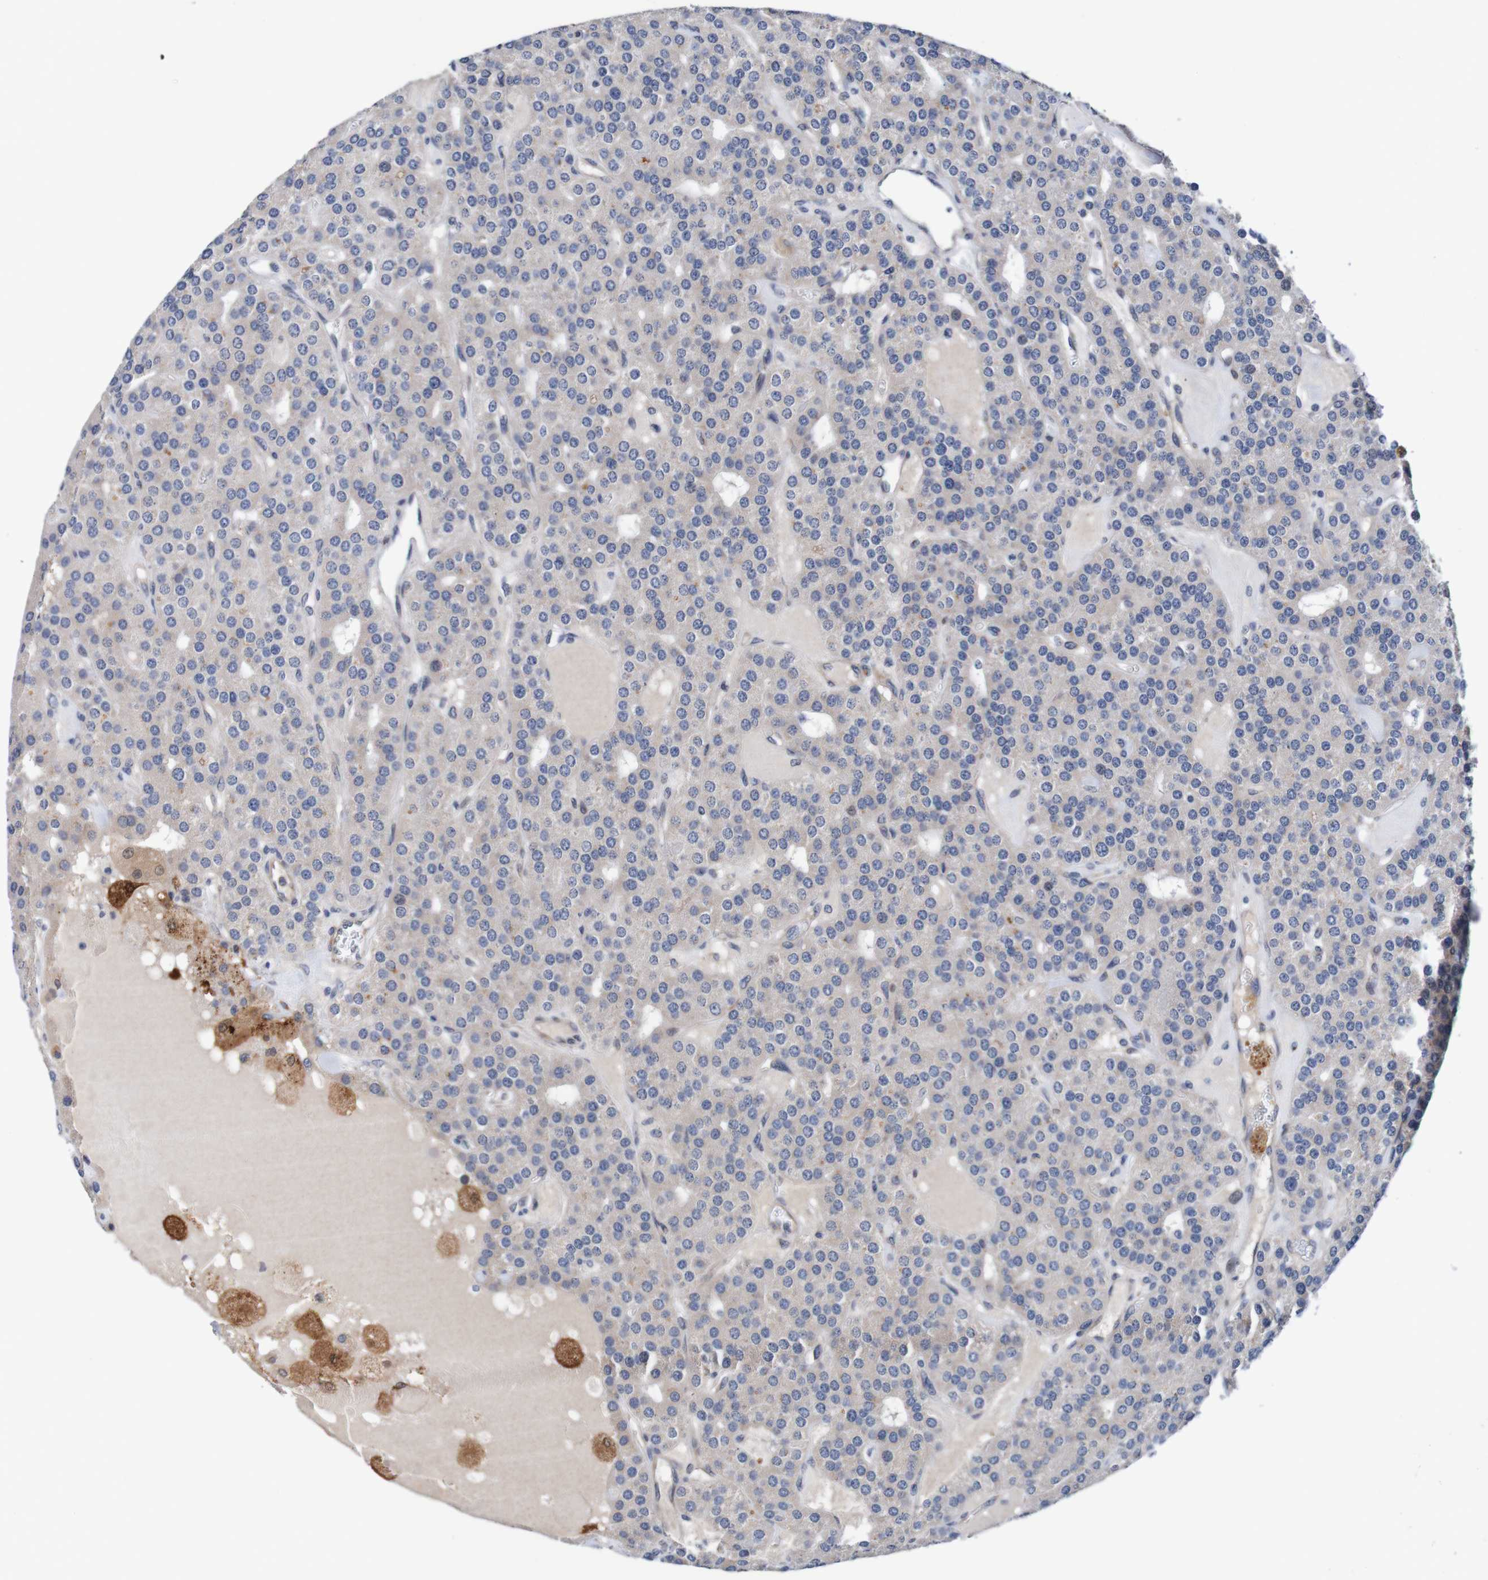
{"staining": {"intensity": "weak", "quantity": "<25%", "location": "cytoplasmic/membranous"}, "tissue": "parathyroid gland", "cell_type": "Glandular cells", "image_type": "normal", "snomed": [{"axis": "morphology", "description": "Normal tissue, NOS"}, {"axis": "morphology", "description": "Adenoma, NOS"}, {"axis": "topography", "description": "Parathyroid gland"}], "caption": "Glandular cells show no significant protein staining in normal parathyroid gland.", "gene": "CPED1", "patient": {"sex": "female", "age": 86}}